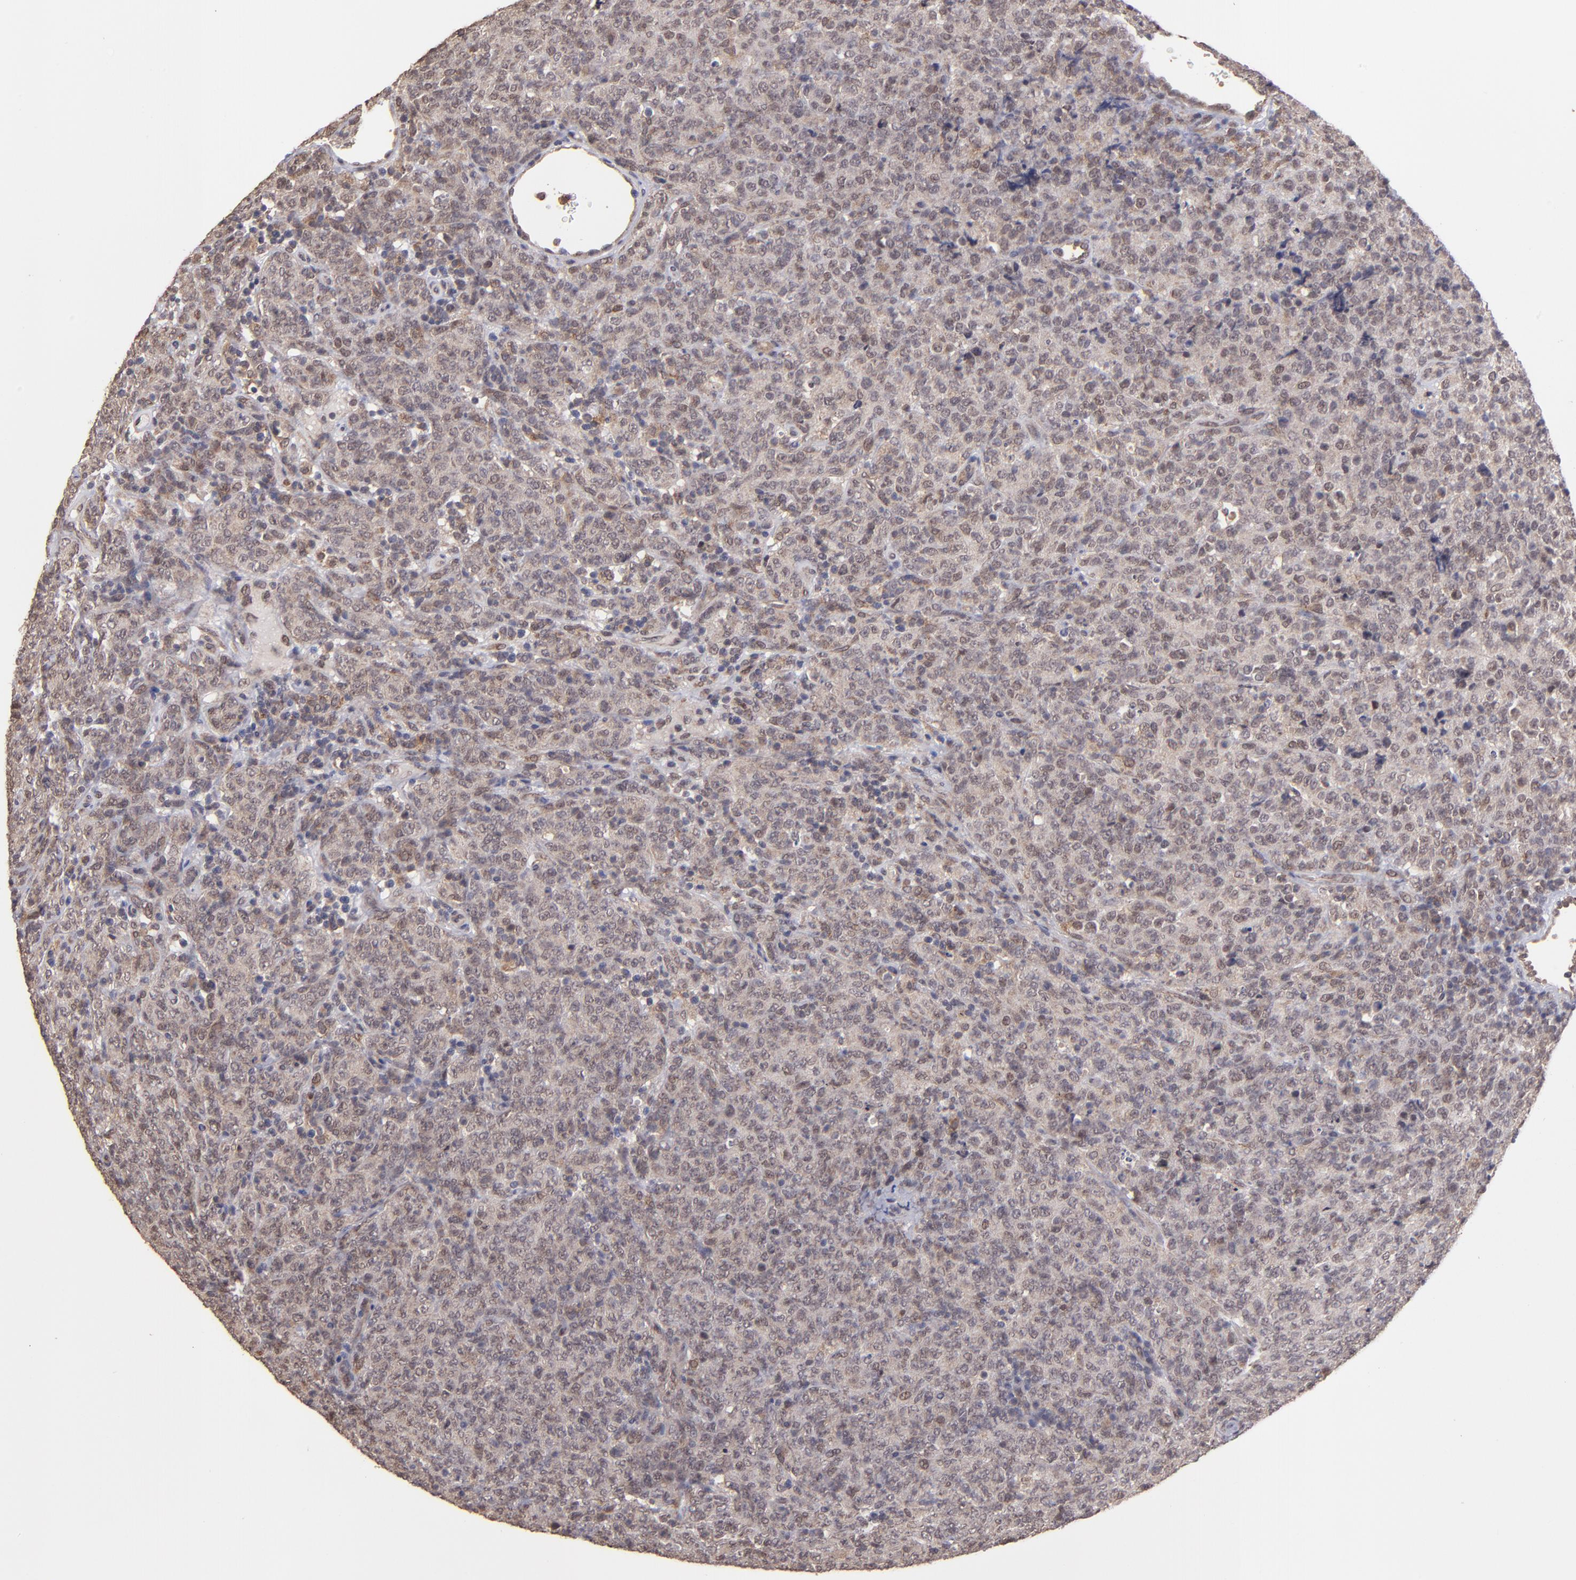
{"staining": {"intensity": "weak", "quantity": "25%-75%", "location": "cytoplasmic/membranous,nuclear"}, "tissue": "lymphoma", "cell_type": "Tumor cells", "image_type": "cancer", "snomed": [{"axis": "morphology", "description": "Malignant lymphoma, non-Hodgkin's type, High grade"}, {"axis": "topography", "description": "Tonsil"}], "caption": "Tumor cells reveal low levels of weak cytoplasmic/membranous and nuclear expression in about 25%-75% of cells in human lymphoma.", "gene": "SIPA1L1", "patient": {"sex": "female", "age": 36}}